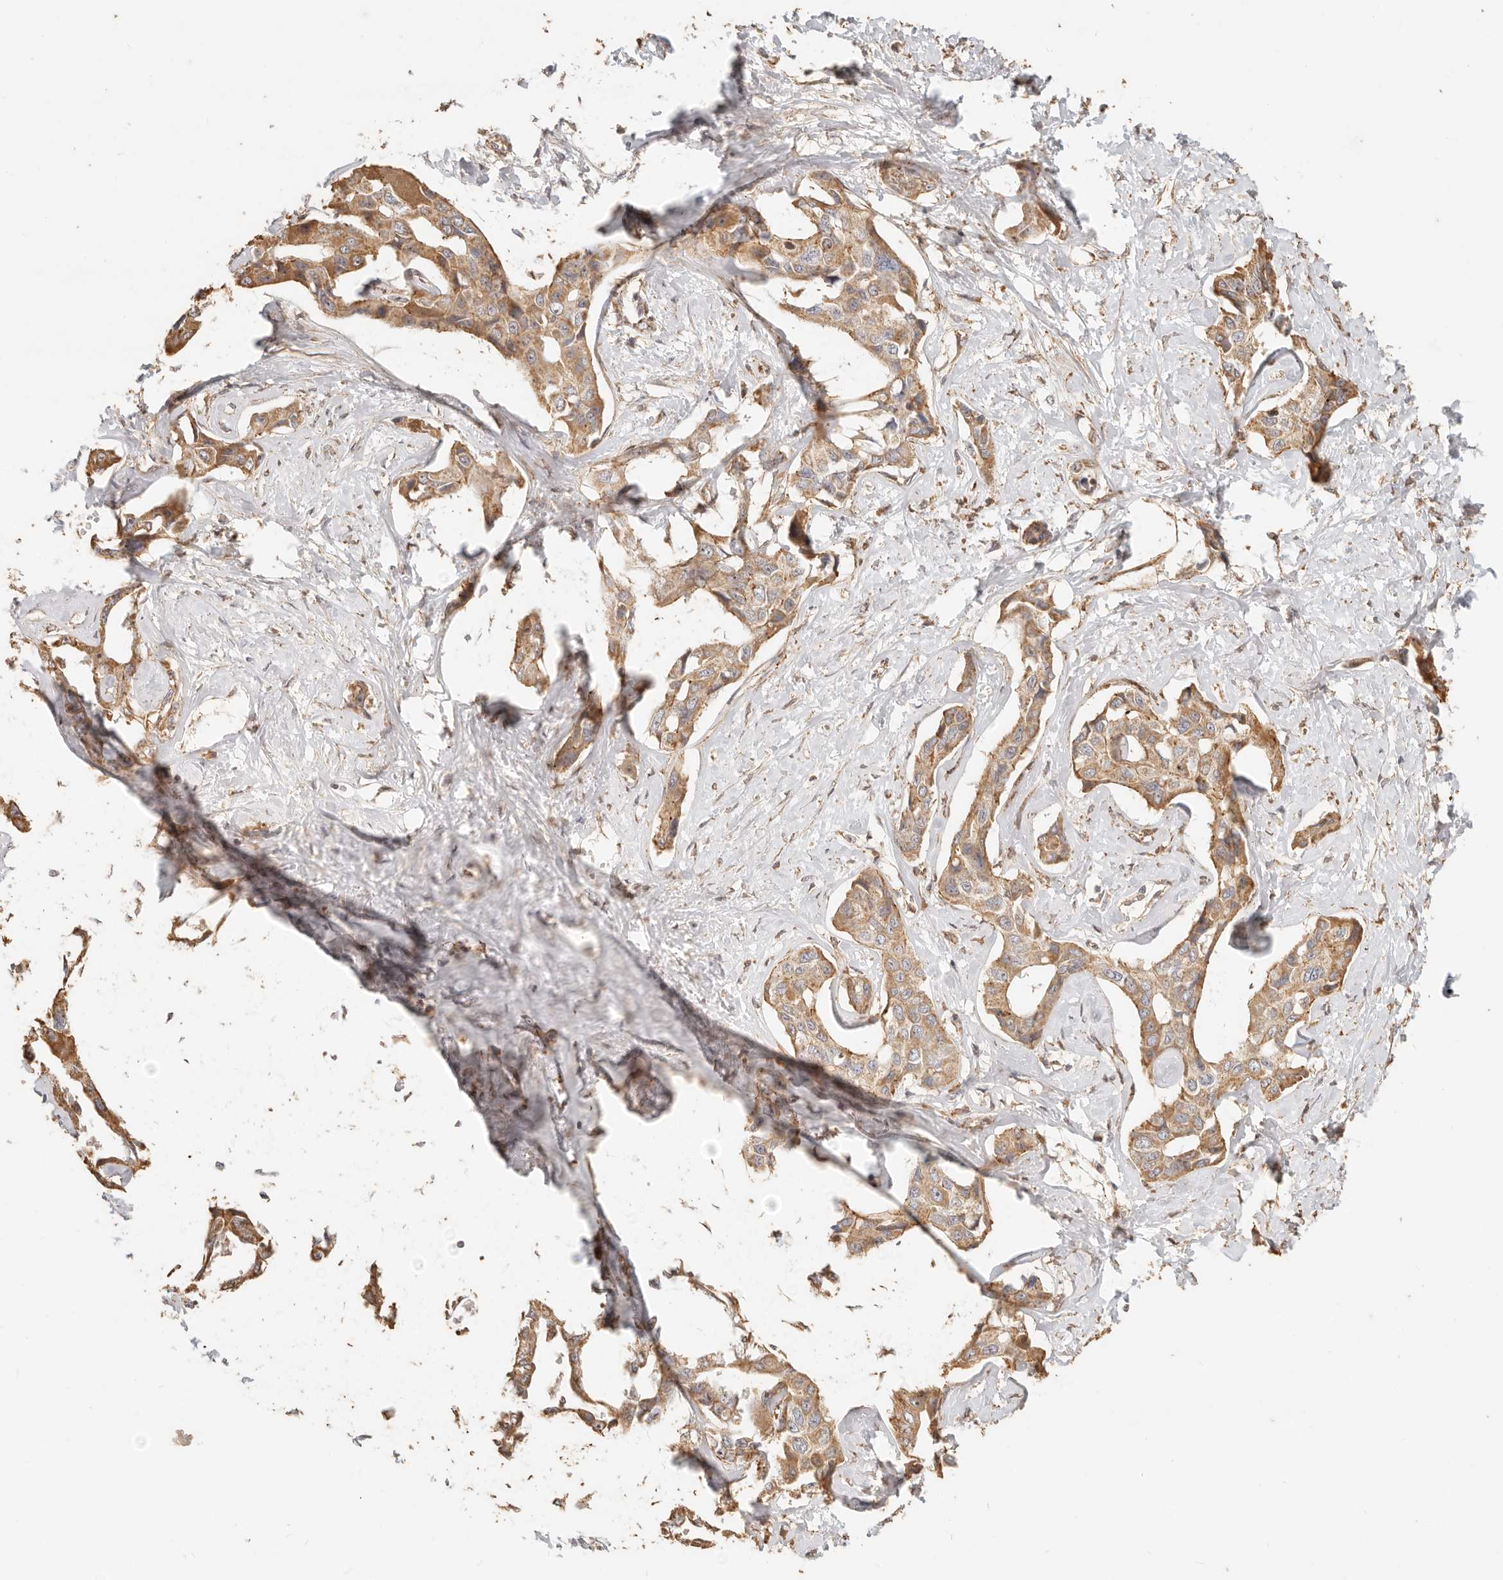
{"staining": {"intensity": "moderate", "quantity": ">75%", "location": "cytoplasmic/membranous"}, "tissue": "liver cancer", "cell_type": "Tumor cells", "image_type": "cancer", "snomed": [{"axis": "morphology", "description": "Cholangiocarcinoma"}, {"axis": "topography", "description": "Liver"}], "caption": "High-magnification brightfield microscopy of cholangiocarcinoma (liver) stained with DAB (3,3'-diaminobenzidine) (brown) and counterstained with hematoxylin (blue). tumor cells exhibit moderate cytoplasmic/membranous expression is appreciated in approximately>75% of cells.", "gene": "PTPN22", "patient": {"sex": "male", "age": 59}}